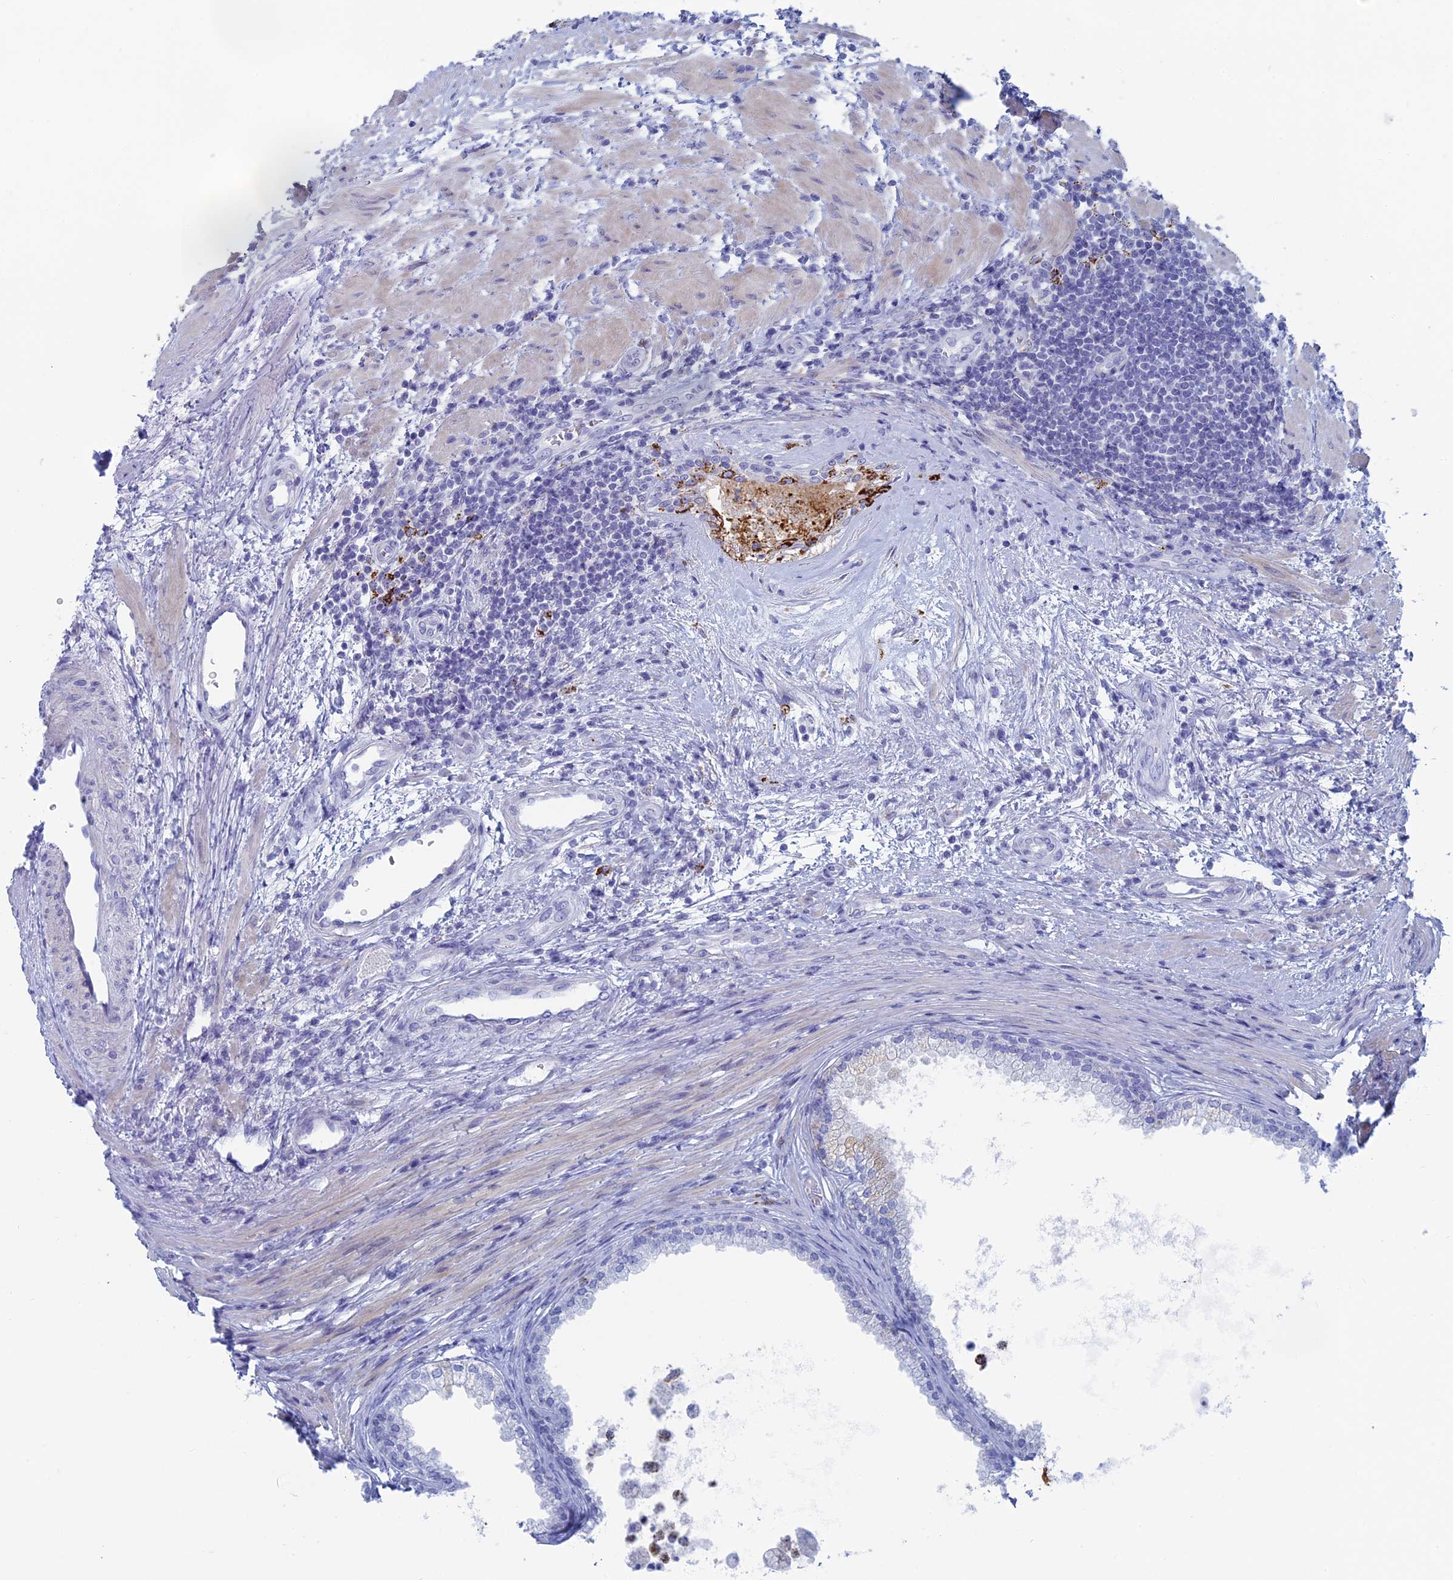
{"staining": {"intensity": "strong", "quantity": "<25%", "location": "cytoplasmic/membranous"}, "tissue": "prostate", "cell_type": "Glandular cells", "image_type": "normal", "snomed": [{"axis": "morphology", "description": "Normal tissue, NOS"}, {"axis": "topography", "description": "Prostate"}], "caption": "Immunohistochemistry micrograph of unremarkable prostate: human prostate stained using IHC demonstrates medium levels of strong protein expression localized specifically in the cytoplasmic/membranous of glandular cells, appearing as a cytoplasmic/membranous brown color.", "gene": "ALMS1", "patient": {"sex": "male", "age": 76}}